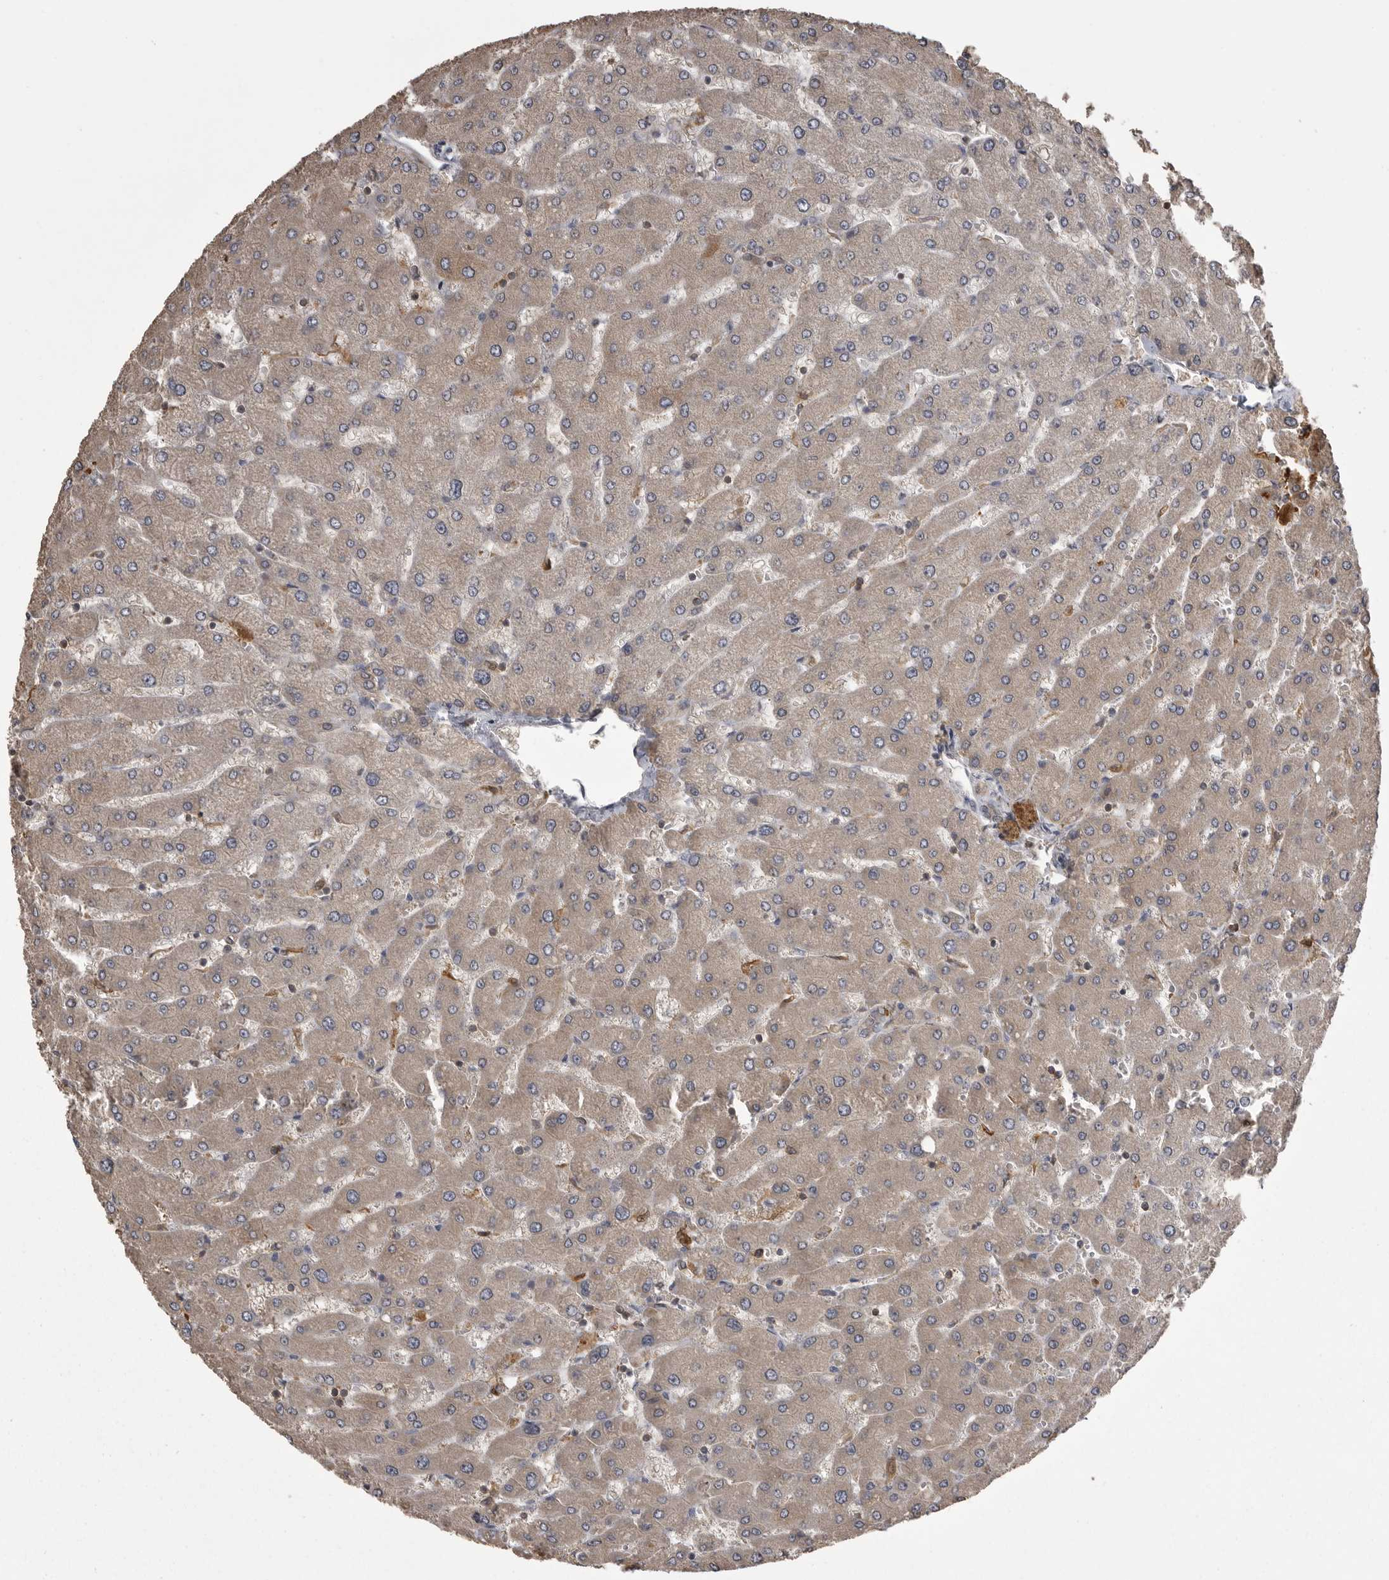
{"staining": {"intensity": "negative", "quantity": "none", "location": "none"}, "tissue": "liver", "cell_type": "Cholangiocytes", "image_type": "normal", "snomed": [{"axis": "morphology", "description": "Normal tissue, NOS"}, {"axis": "topography", "description": "Liver"}], "caption": "Human liver stained for a protein using immunohistochemistry (IHC) reveals no positivity in cholangiocytes.", "gene": "CMTM6", "patient": {"sex": "male", "age": 55}}